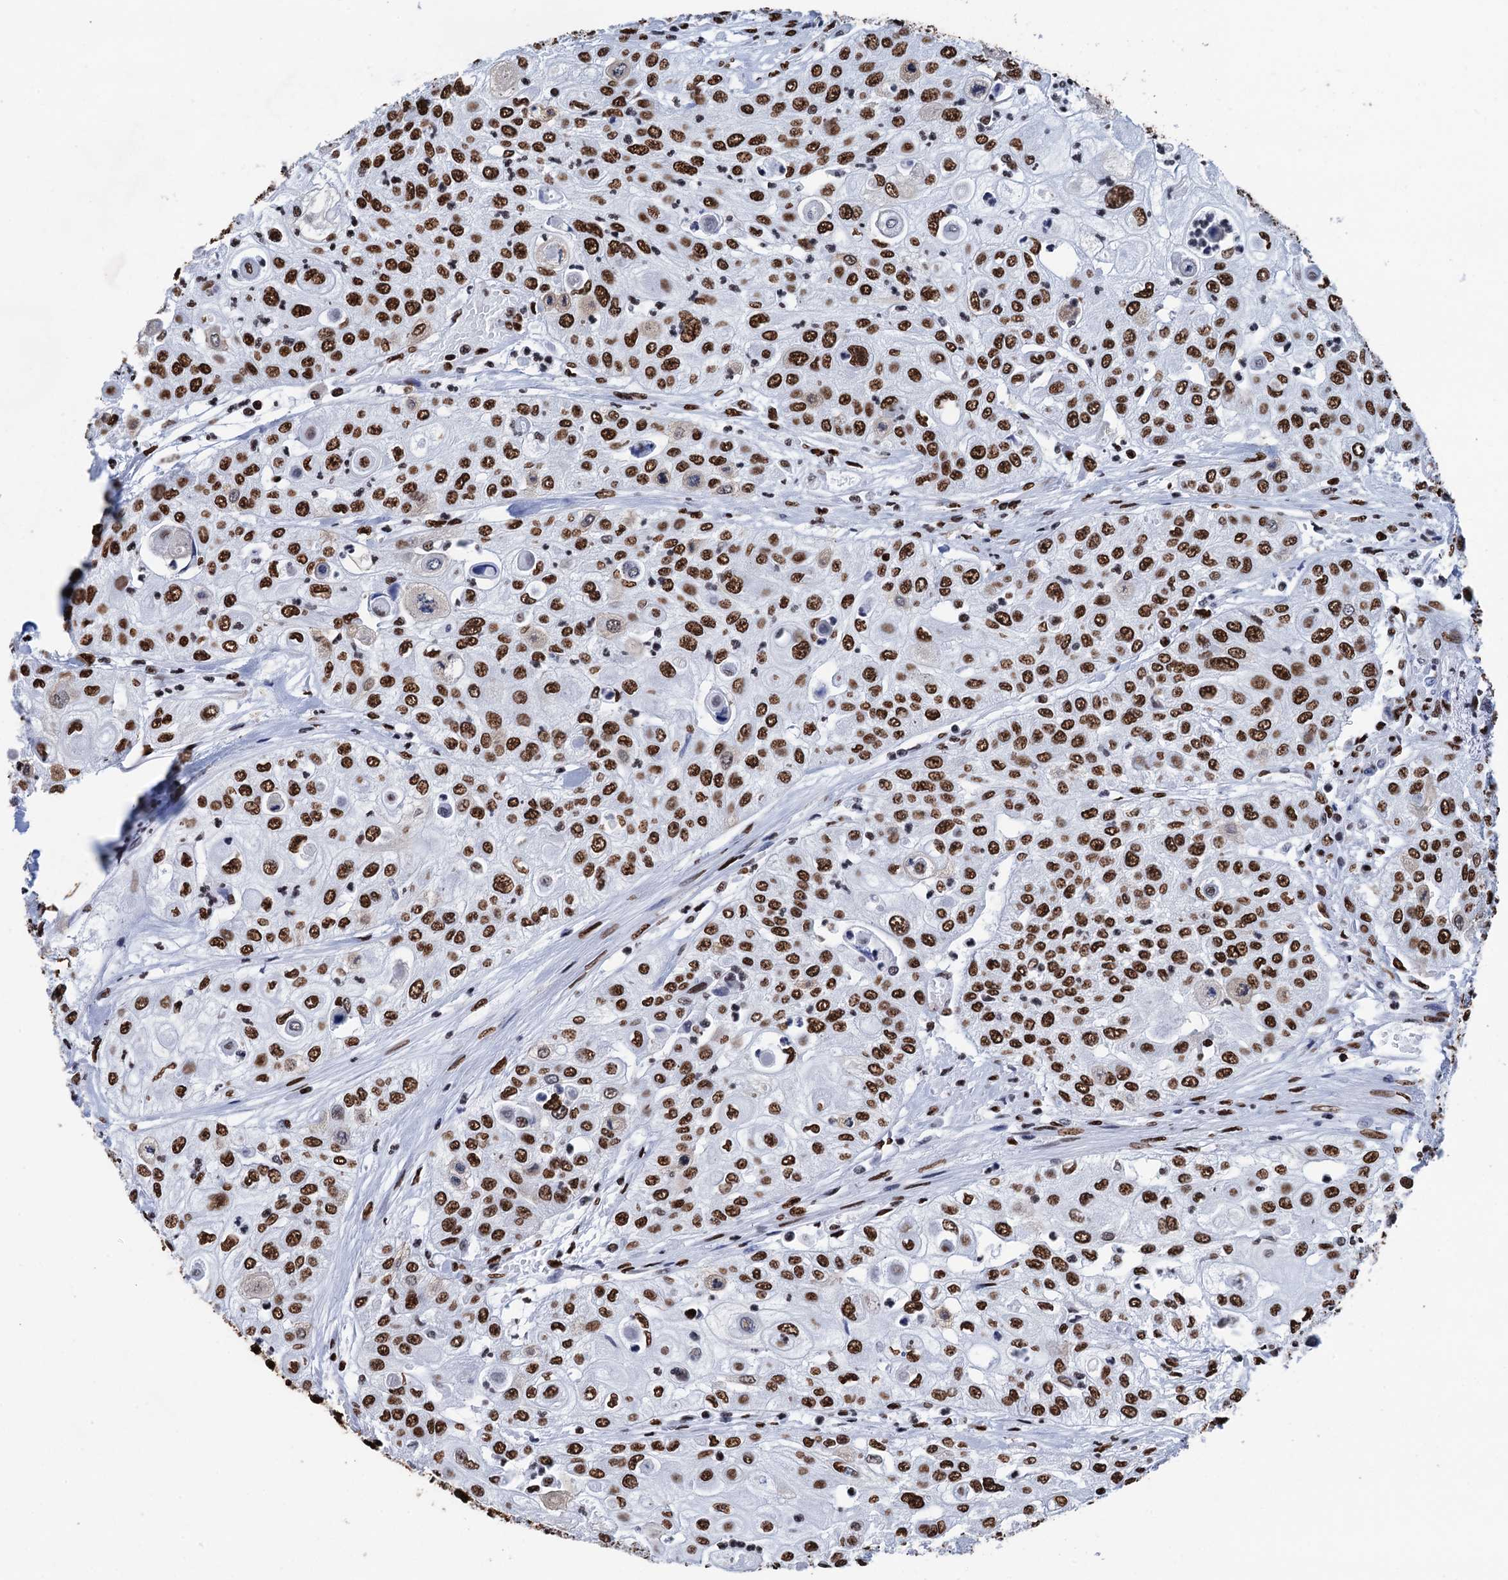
{"staining": {"intensity": "strong", "quantity": ">75%", "location": "nuclear"}, "tissue": "urothelial cancer", "cell_type": "Tumor cells", "image_type": "cancer", "snomed": [{"axis": "morphology", "description": "Urothelial carcinoma, High grade"}, {"axis": "topography", "description": "Urinary bladder"}], "caption": "A brown stain labels strong nuclear positivity of a protein in urothelial cancer tumor cells.", "gene": "UBA2", "patient": {"sex": "female", "age": 79}}